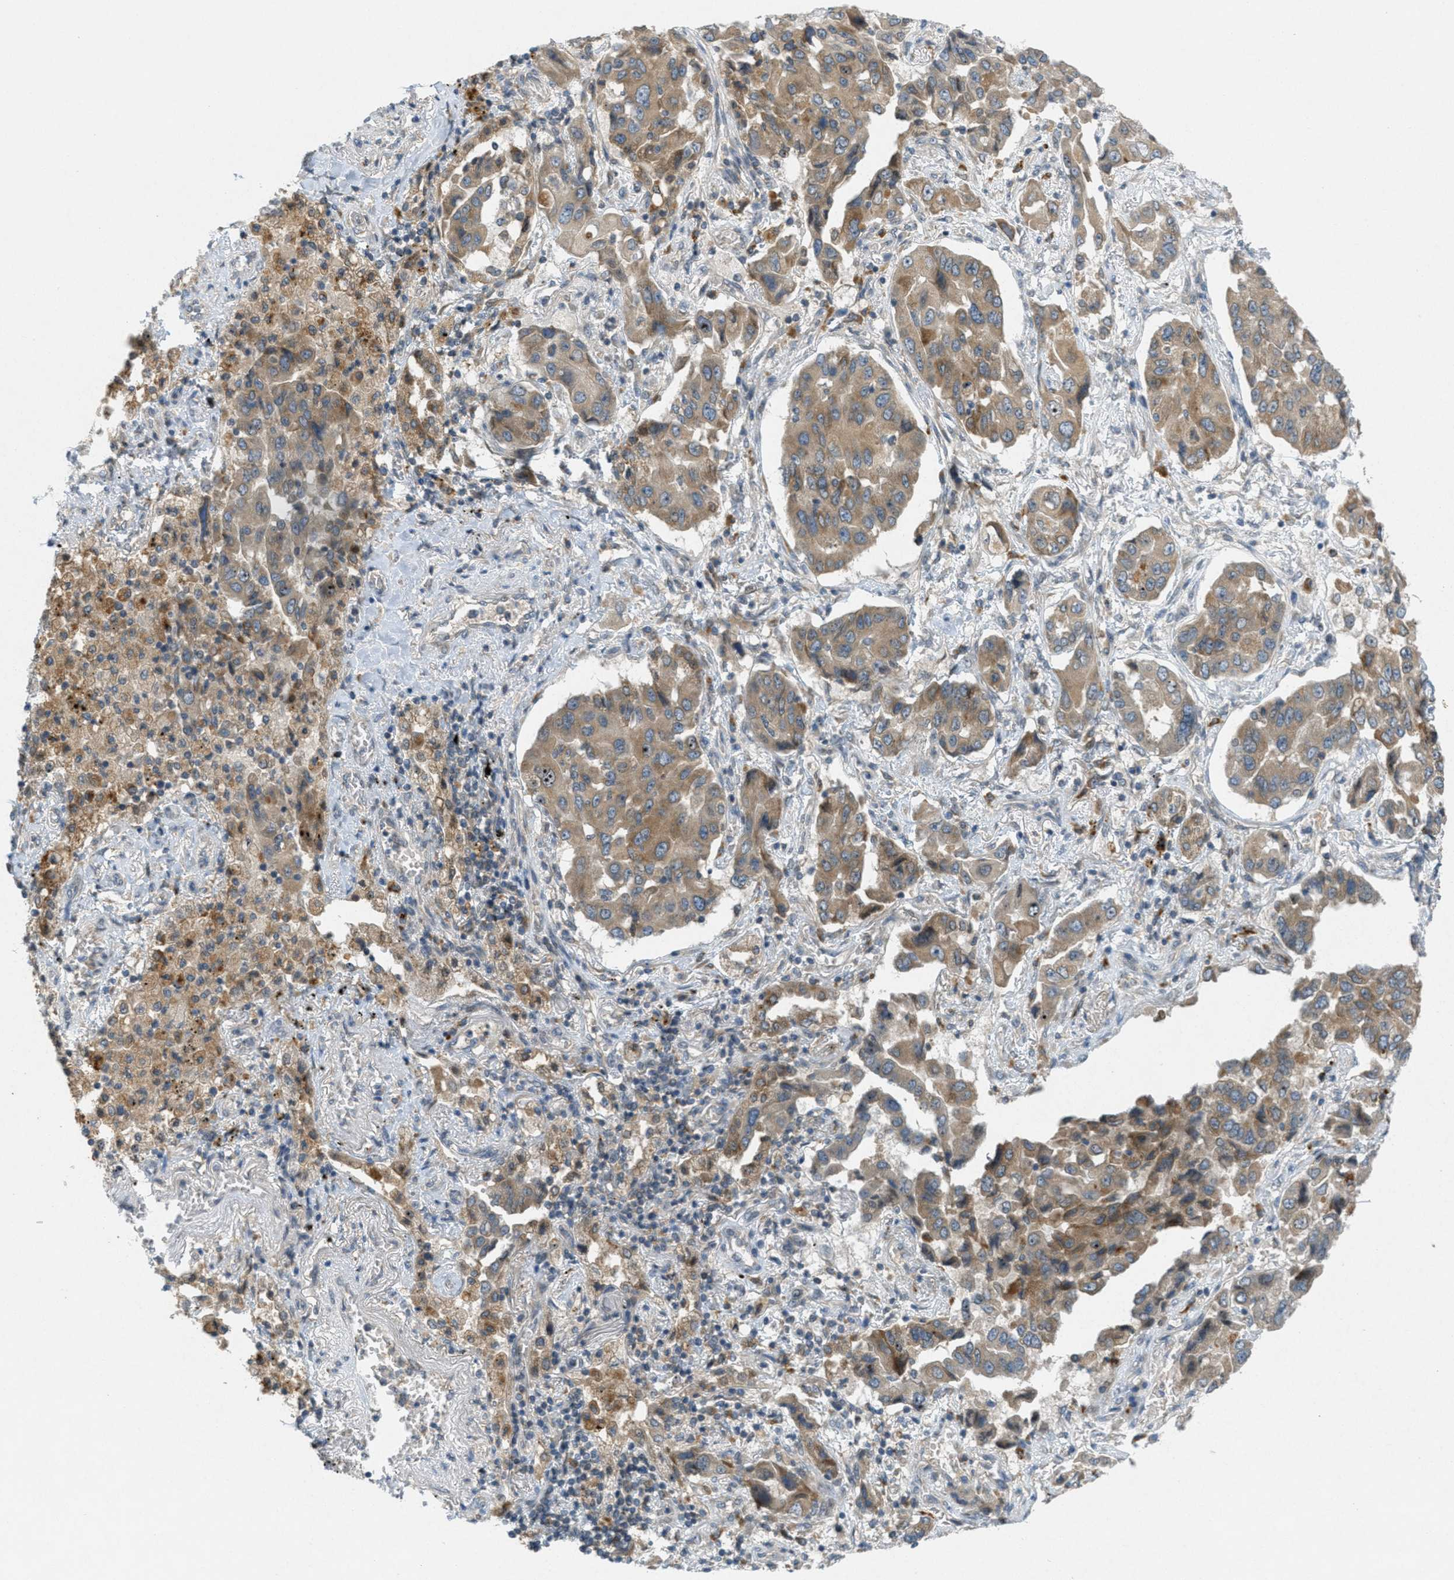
{"staining": {"intensity": "moderate", "quantity": ">75%", "location": "cytoplasmic/membranous"}, "tissue": "lung cancer", "cell_type": "Tumor cells", "image_type": "cancer", "snomed": [{"axis": "morphology", "description": "Adenocarcinoma, NOS"}, {"axis": "topography", "description": "Lung"}], "caption": "Immunohistochemical staining of adenocarcinoma (lung) demonstrates medium levels of moderate cytoplasmic/membranous expression in approximately >75% of tumor cells. (IHC, brightfield microscopy, high magnification).", "gene": "SIGMAR1", "patient": {"sex": "female", "age": 65}}